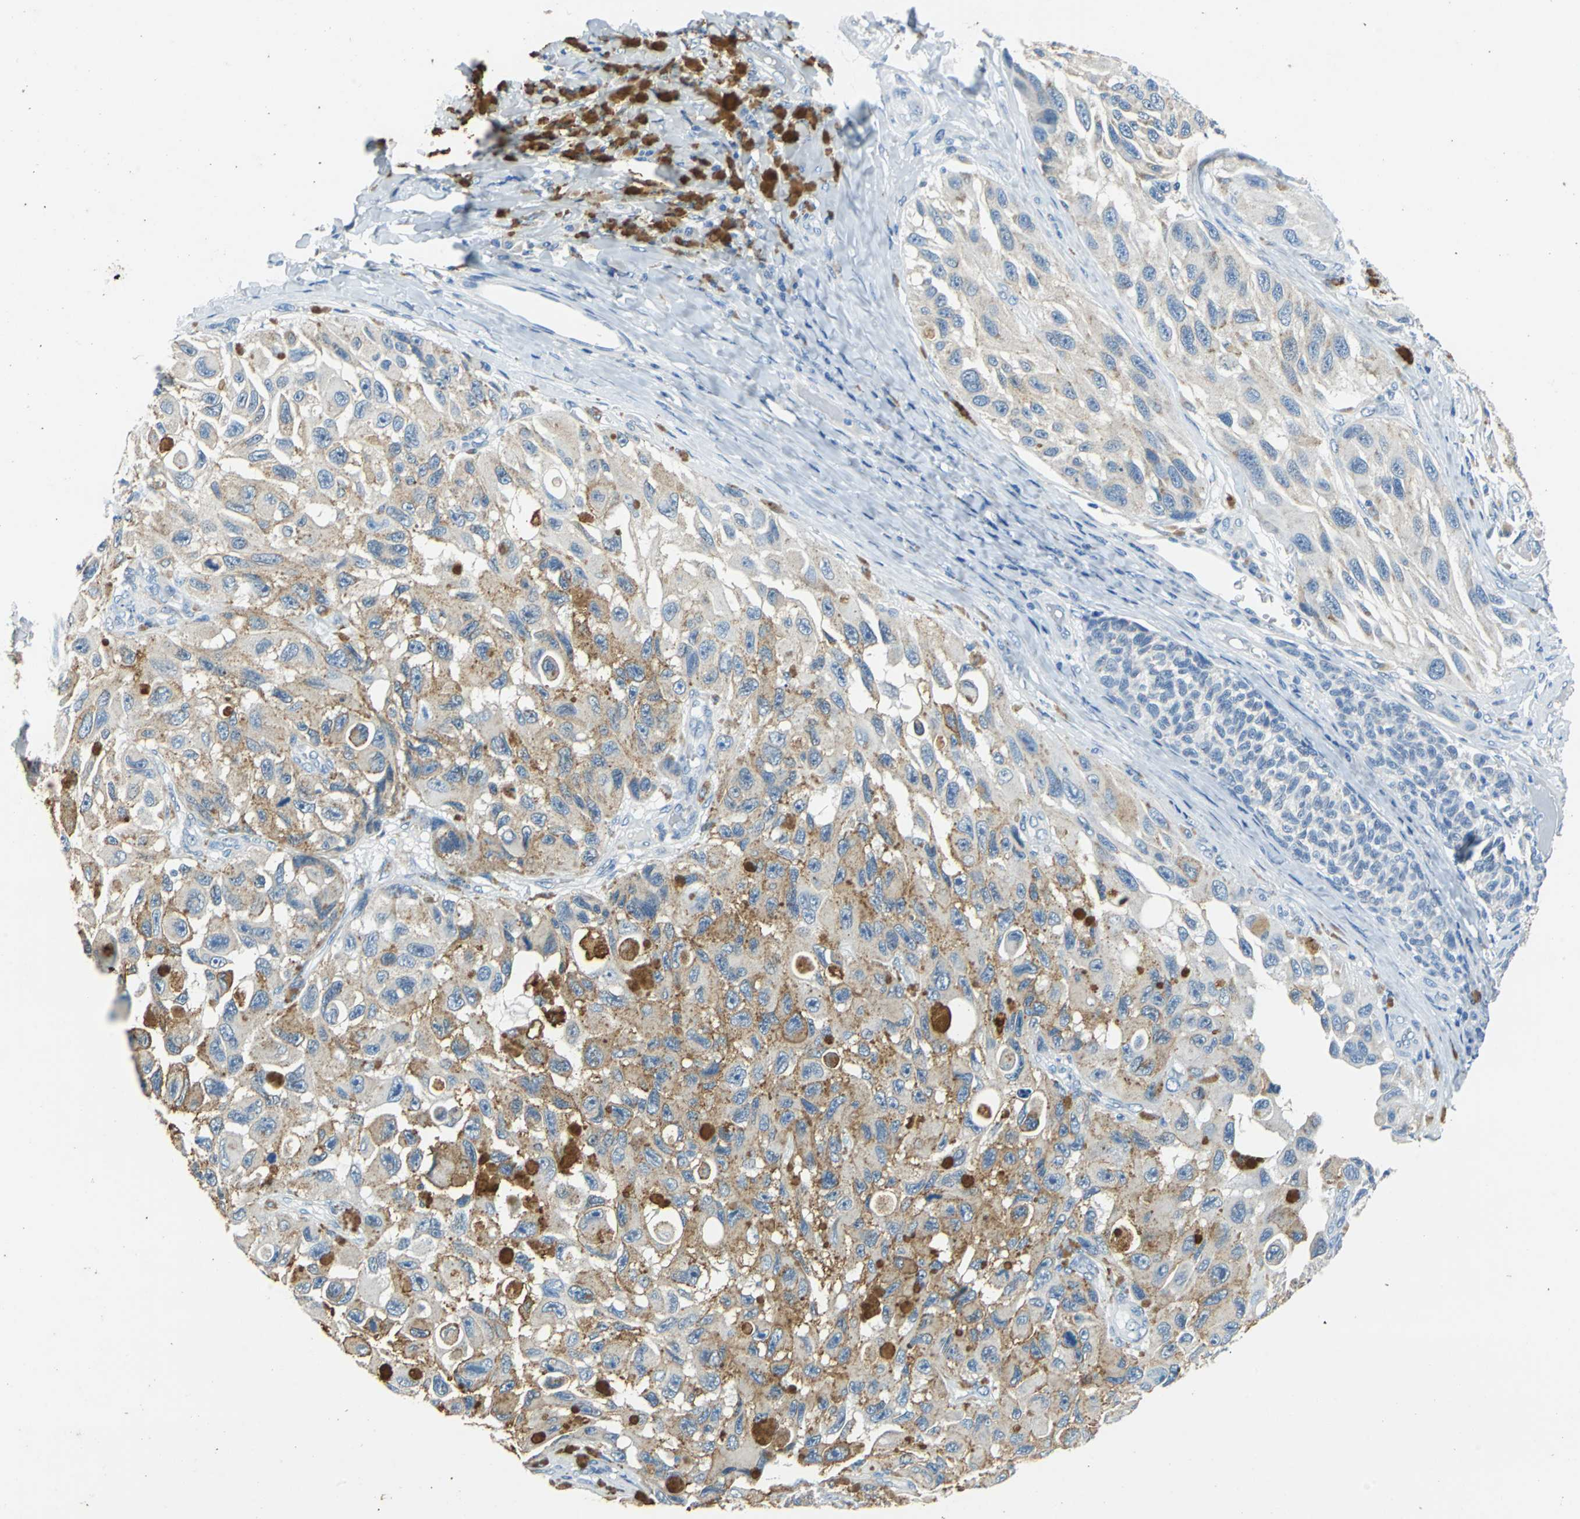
{"staining": {"intensity": "moderate", "quantity": ">75%", "location": "cytoplasmic/membranous"}, "tissue": "melanoma", "cell_type": "Tumor cells", "image_type": "cancer", "snomed": [{"axis": "morphology", "description": "Malignant melanoma, NOS"}, {"axis": "topography", "description": "Skin"}], "caption": "IHC photomicrograph of neoplastic tissue: human malignant melanoma stained using immunohistochemistry demonstrates medium levels of moderate protein expression localized specifically in the cytoplasmic/membranous of tumor cells, appearing as a cytoplasmic/membranous brown color.", "gene": "TEX264", "patient": {"sex": "female", "age": 73}}